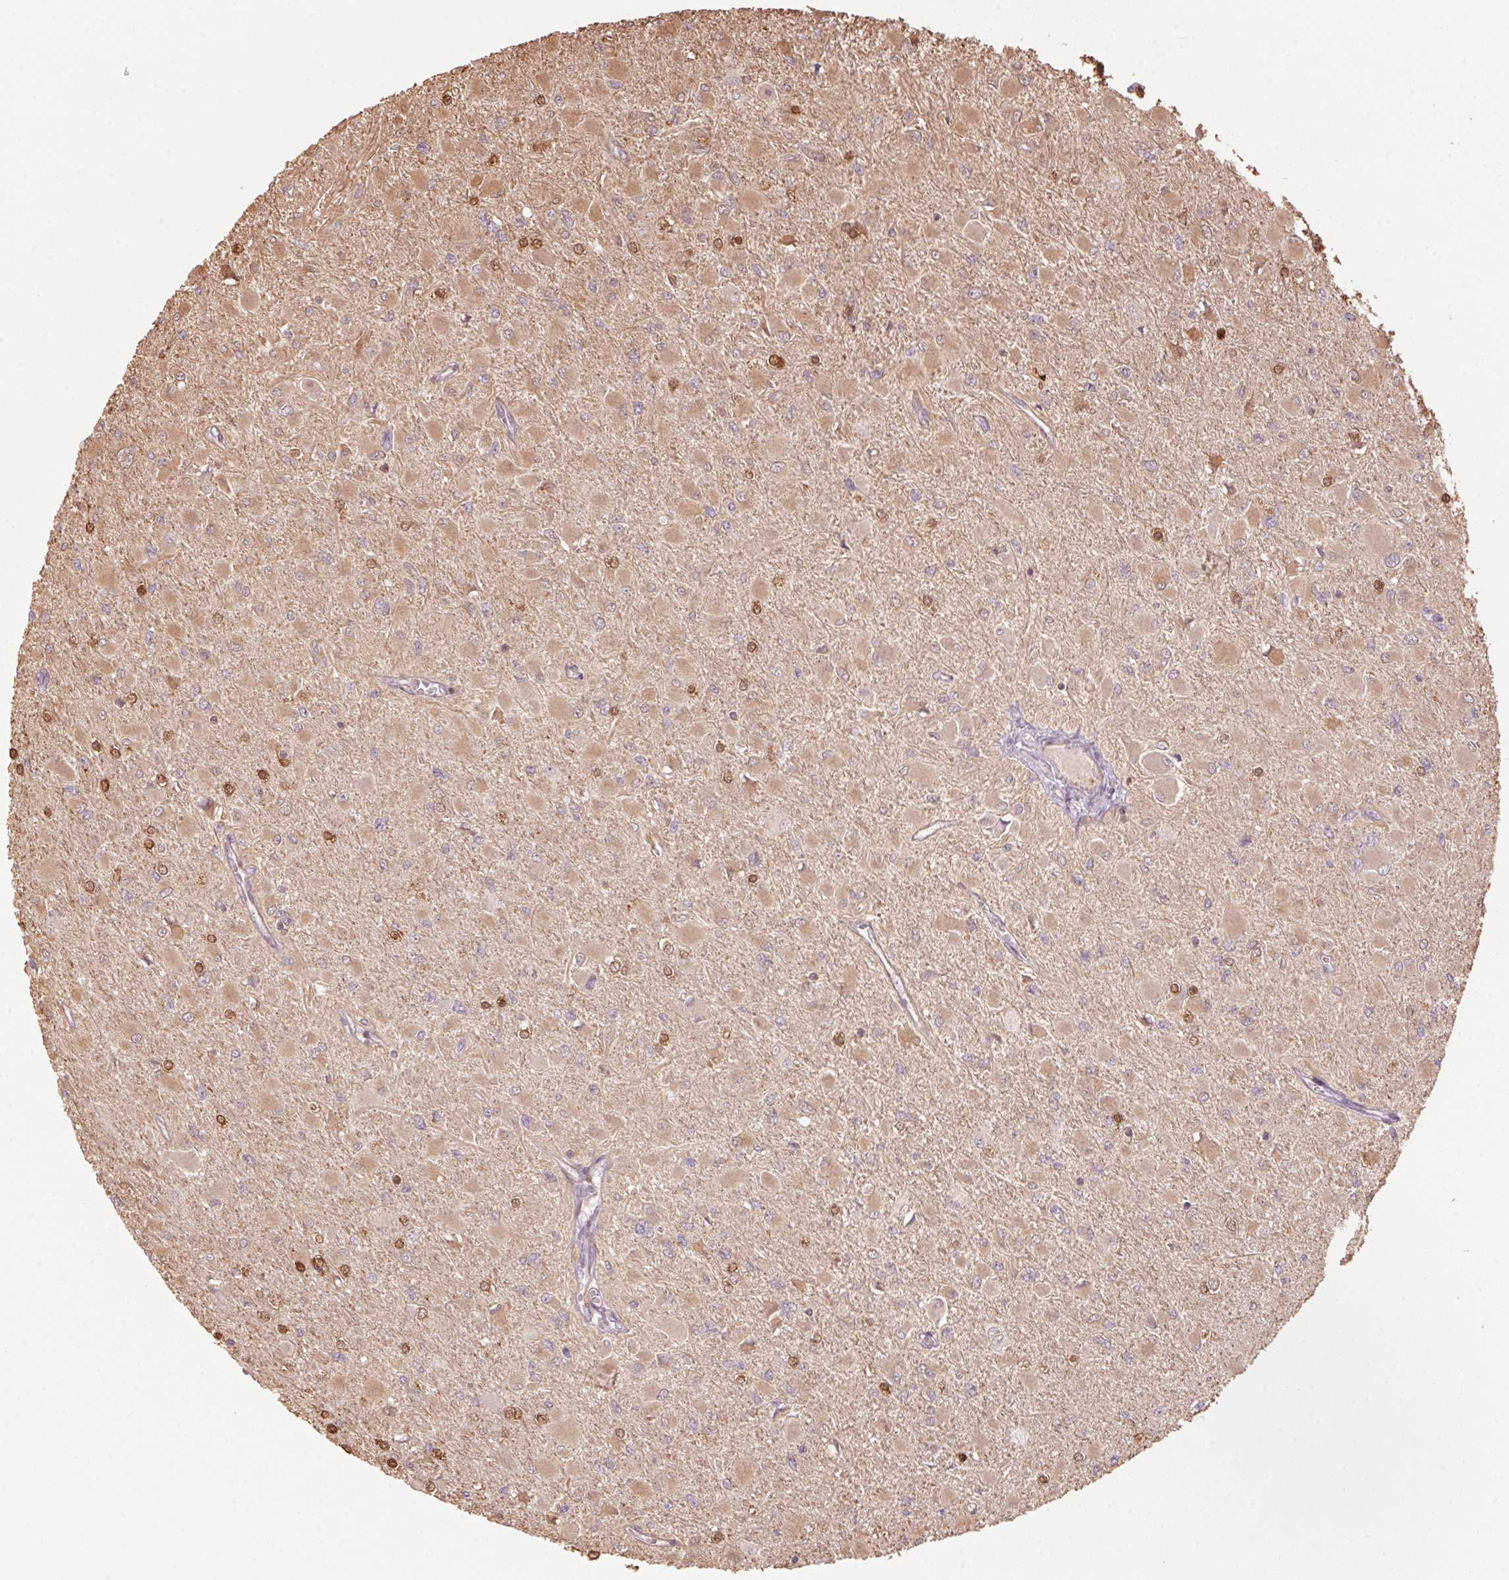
{"staining": {"intensity": "negative", "quantity": "none", "location": "none"}, "tissue": "glioma", "cell_type": "Tumor cells", "image_type": "cancer", "snomed": [{"axis": "morphology", "description": "Glioma, malignant, High grade"}, {"axis": "topography", "description": "Cerebral cortex"}], "caption": "Human glioma stained for a protein using immunohistochemistry reveals no expression in tumor cells.", "gene": "QDPR", "patient": {"sex": "female", "age": 36}}